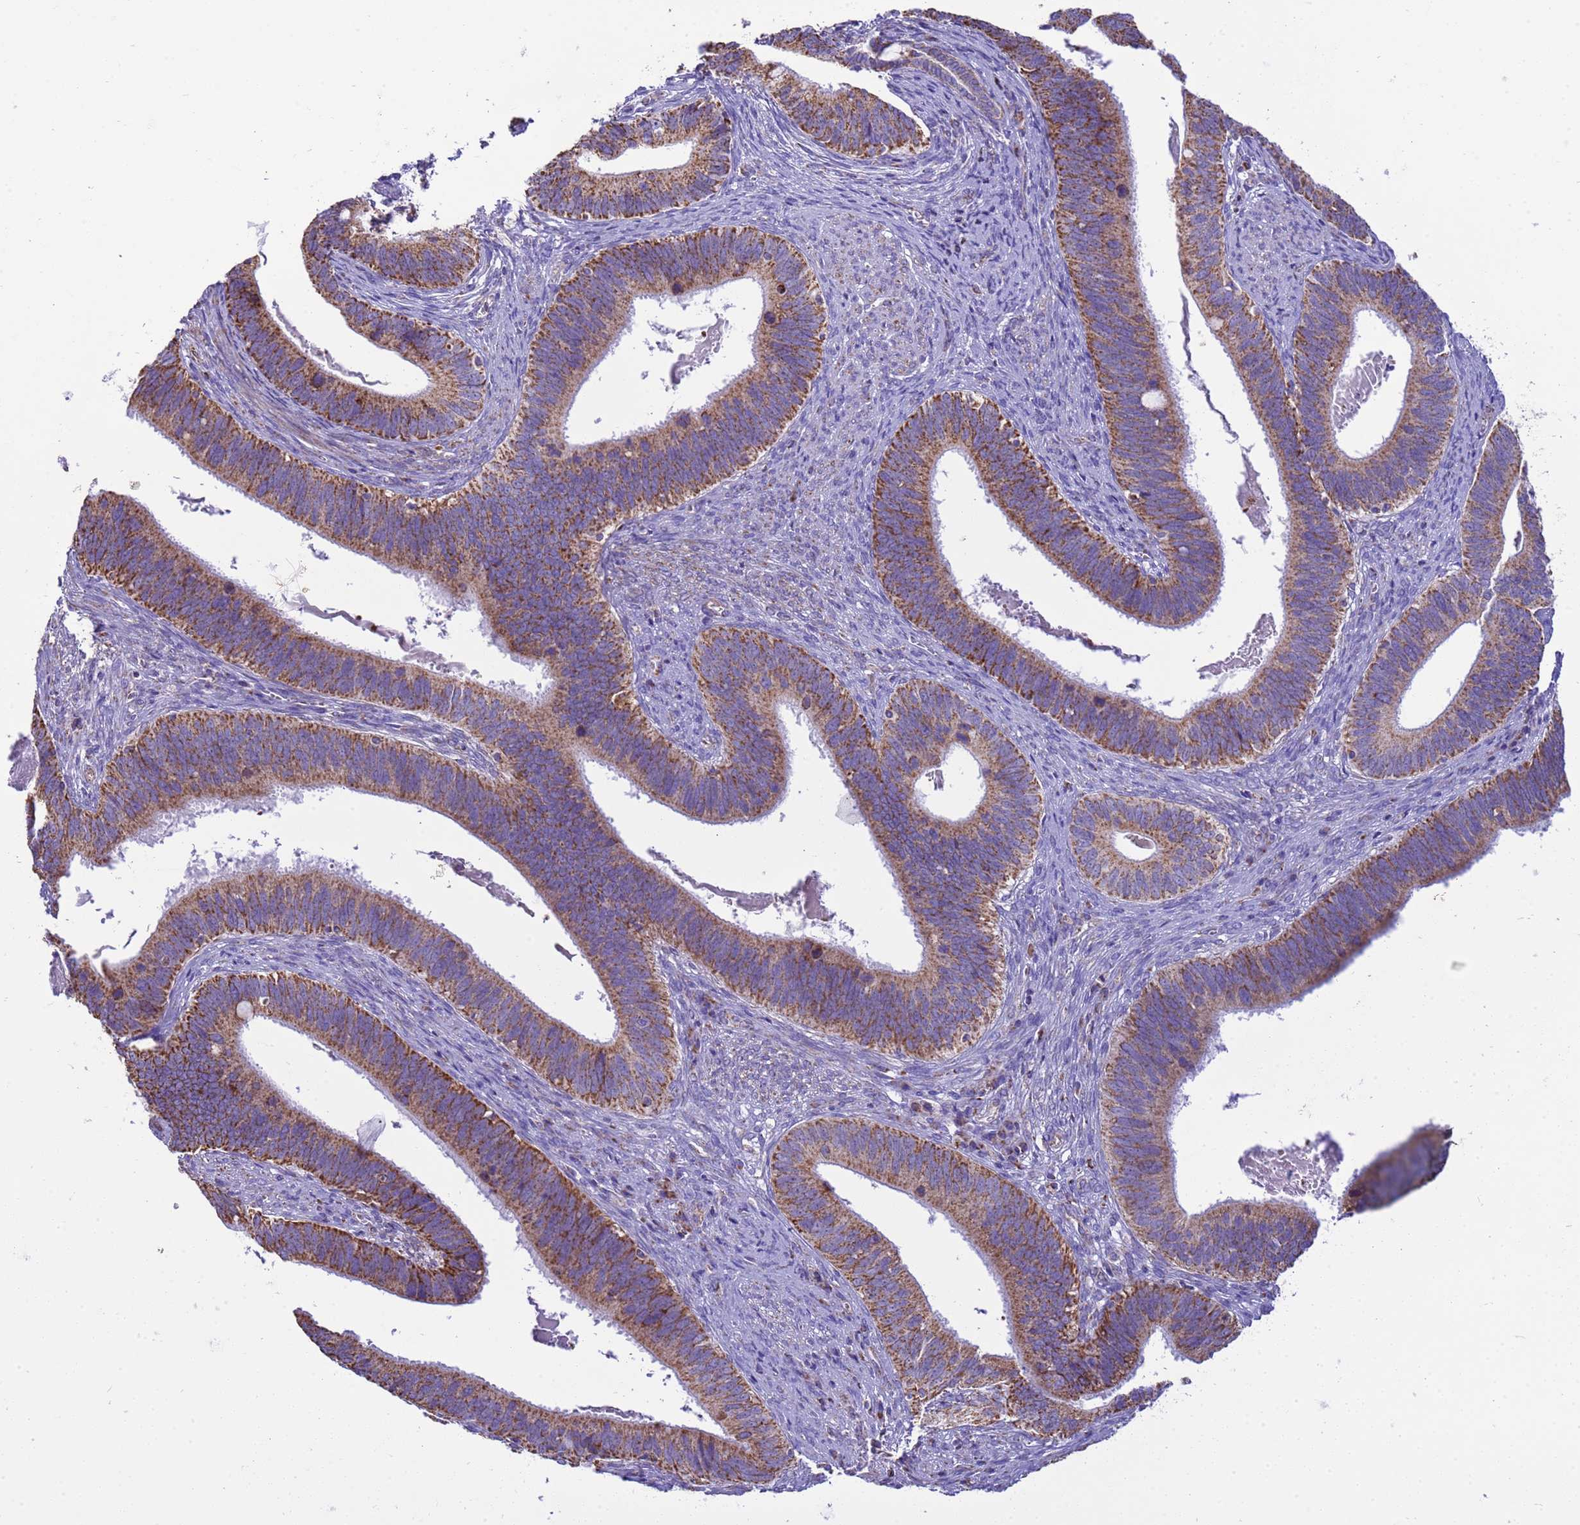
{"staining": {"intensity": "strong", "quantity": ">75%", "location": "cytoplasmic/membranous"}, "tissue": "cervical cancer", "cell_type": "Tumor cells", "image_type": "cancer", "snomed": [{"axis": "morphology", "description": "Adenocarcinoma, NOS"}, {"axis": "topography", "description": "Cervix"}], "caption": "Cervical cancer was stained to show a protein in brown. There is high levels of strong cytoplasmic/membranous staining in about >75% of tumor cells.", "gene": "RNF165", "patient": {"sex": "female", "age": 42}}